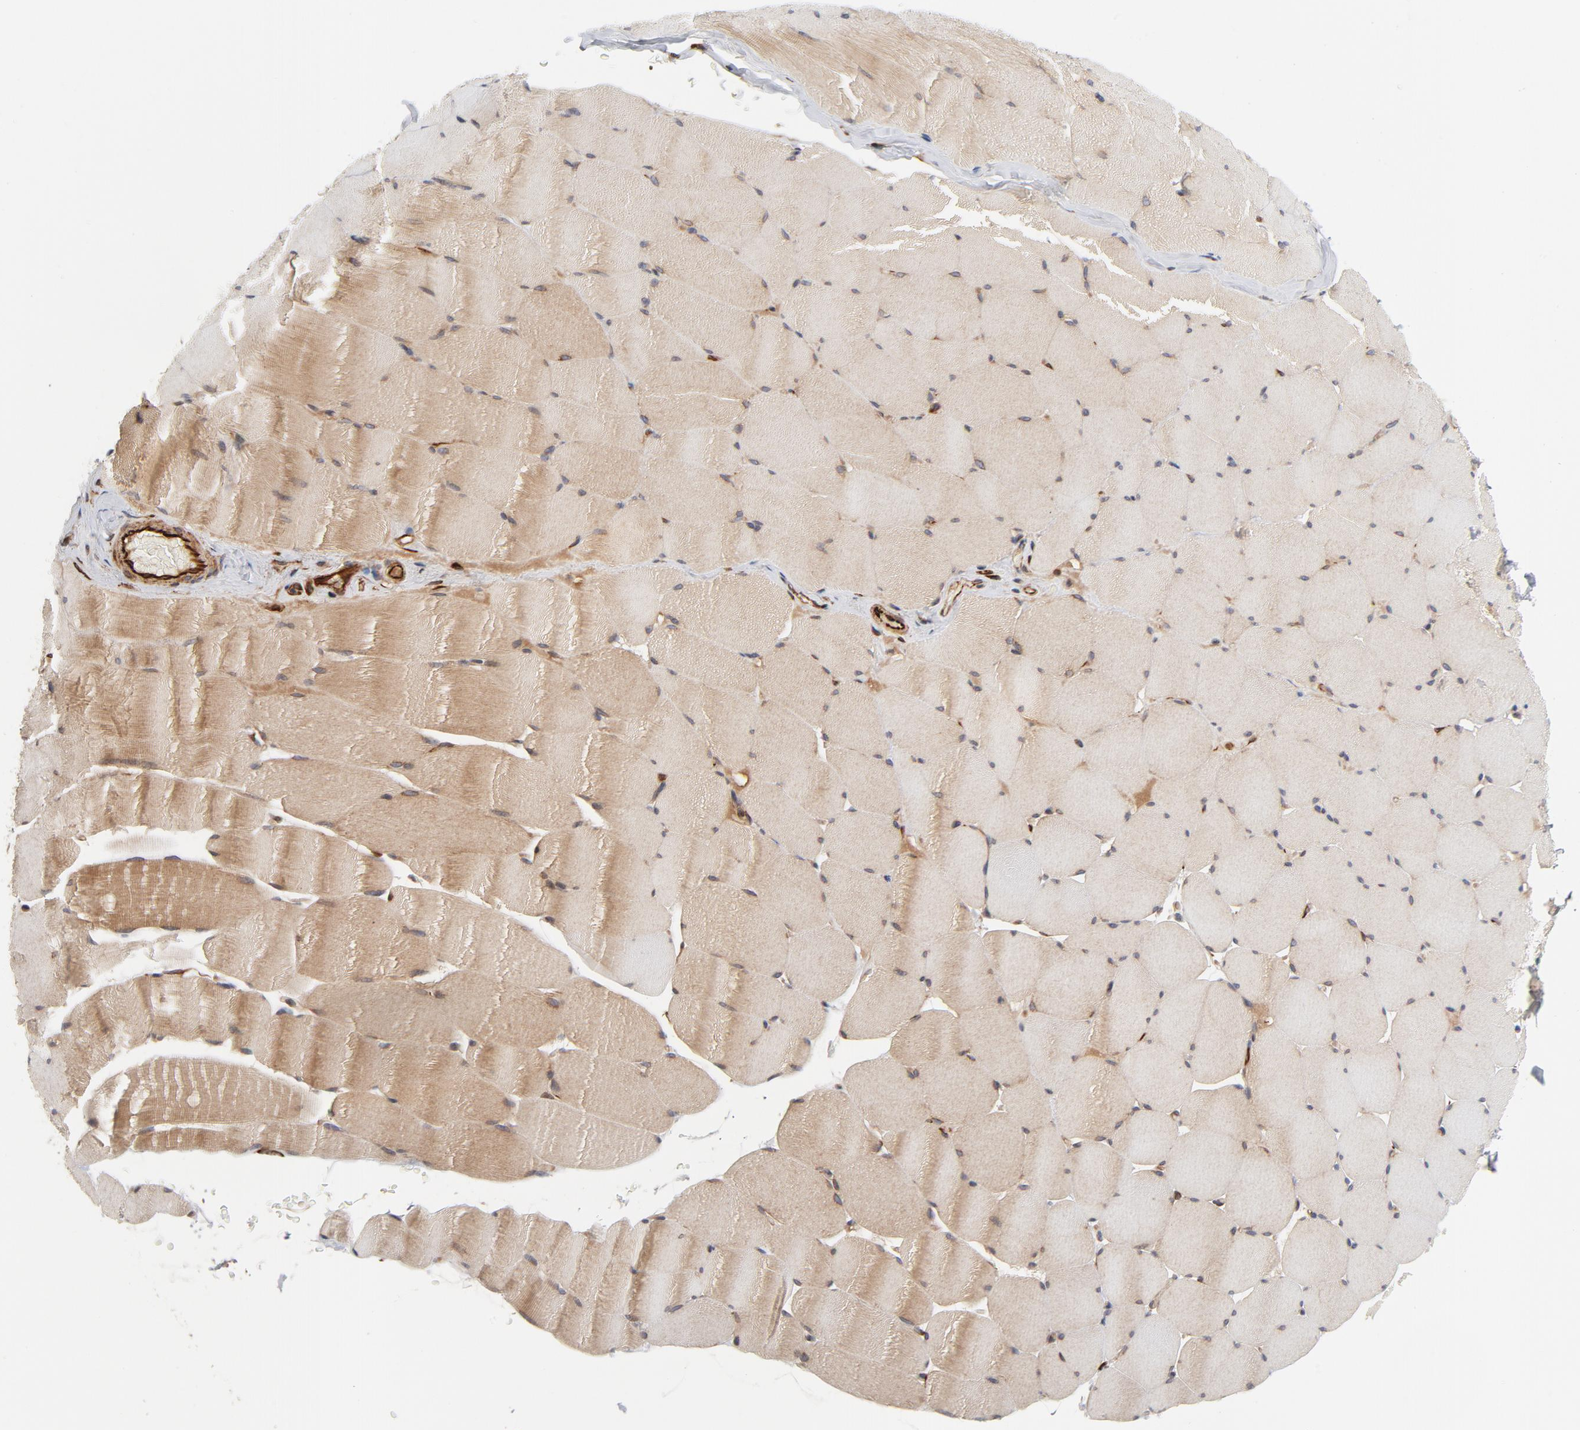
{"staining": {"intensity": "moderate", "quantity": ">75%", "location": "cytoplasmic/membranous"}, "tissue": "skeletal muscle", "cell_type": "Myocytes", "image_type": "normal", "snomed": [{"axis": "morphology", "description": "Normal tissue, NOS"}, {"axis": "topography", "description": "Skeletal muscle"}], "caption": "This is a histology image of immunohistochemistry staining of benign skeletal muscle, which shows moderate expression in the cytoplasmic/membranous of myocytes.", "gene": "DNAAF2", "patient": {"sex": "male", "age": 62}}